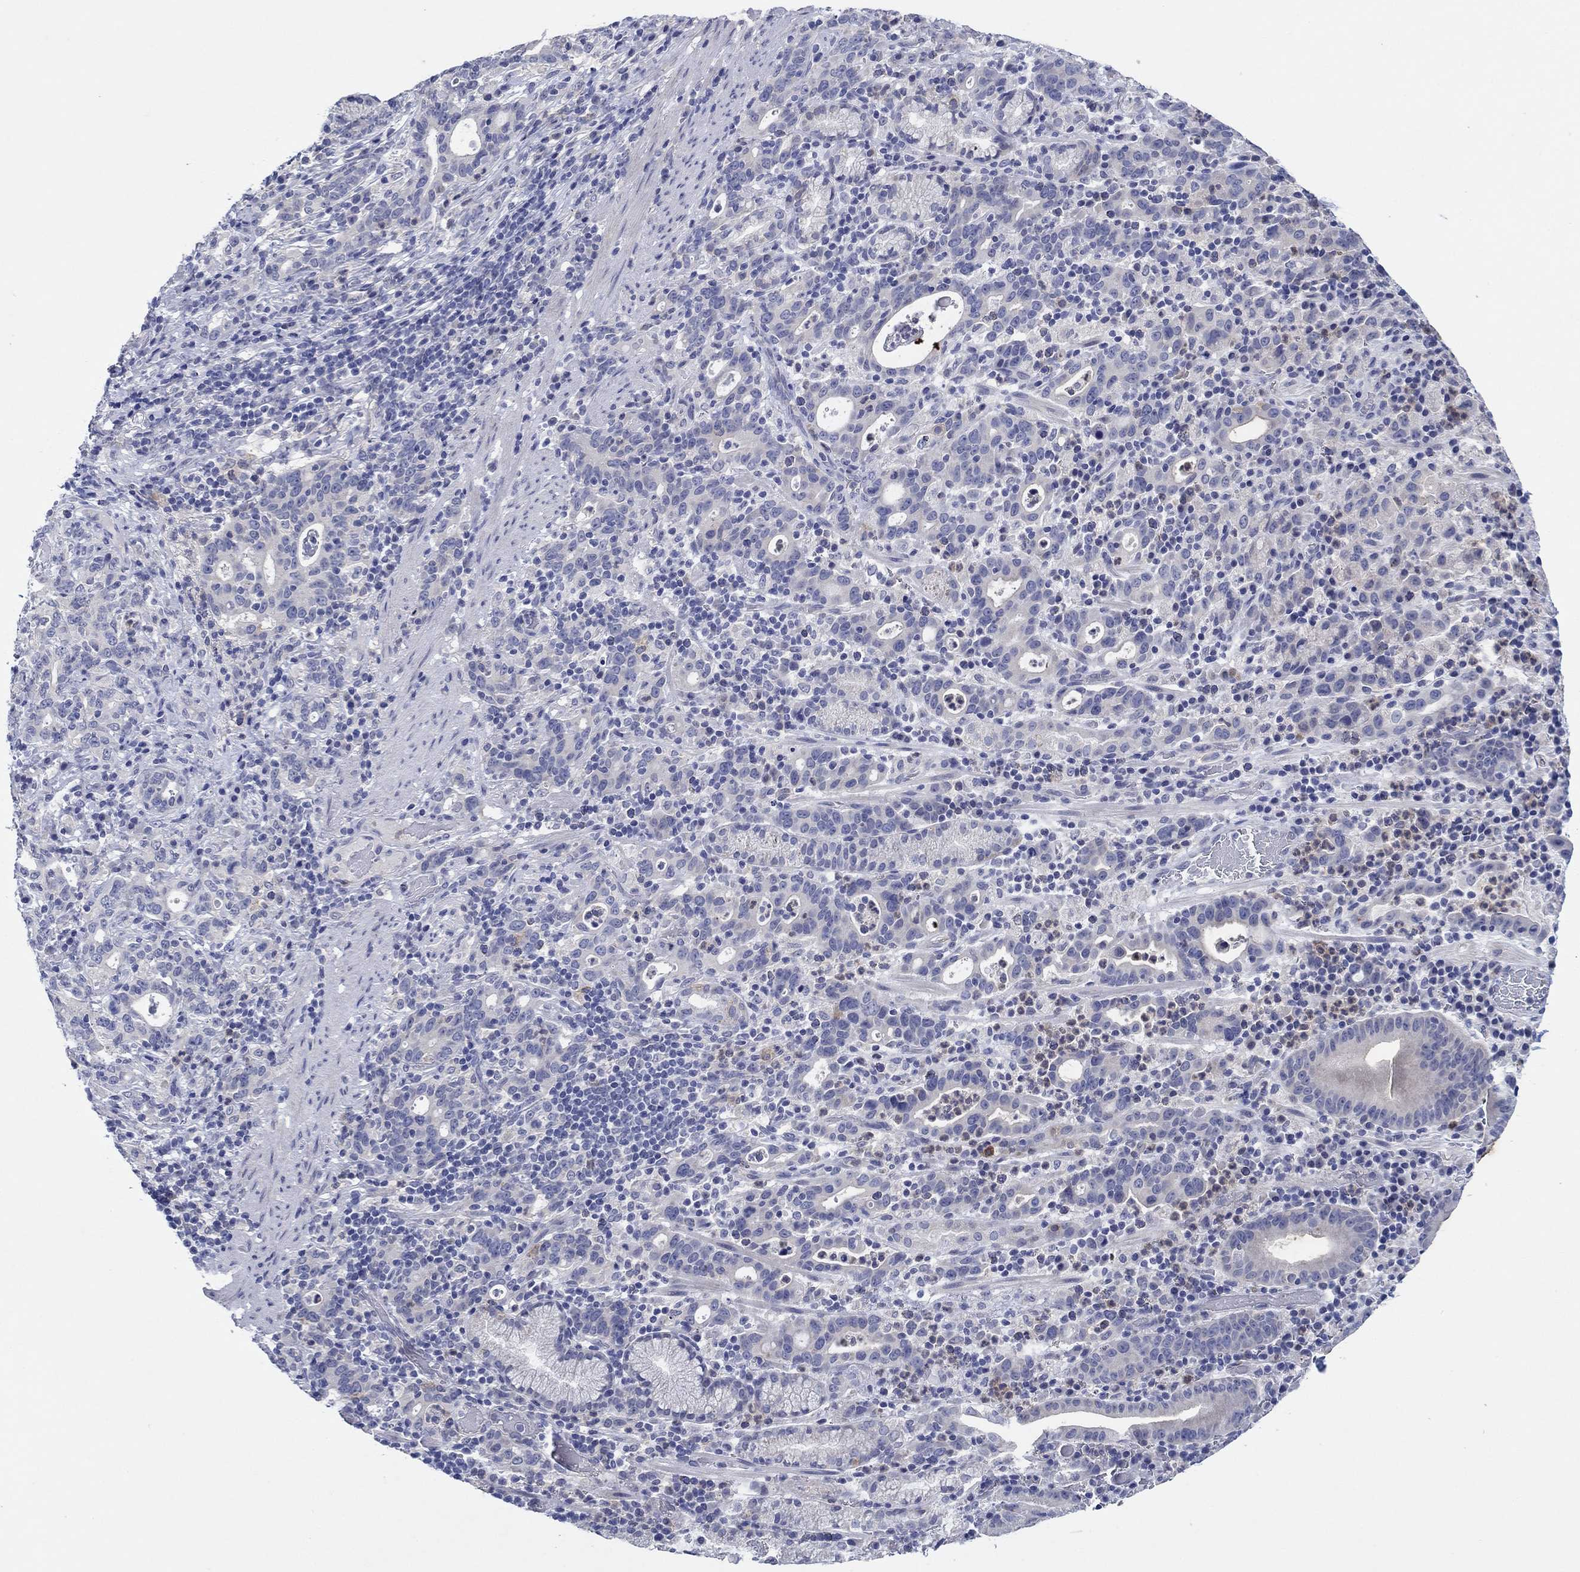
{"staining": {"intensity": "negative", "quantity": "none", "location": "none"}, "tissue": "stomach cancer", "cell_type": "Tumor cells", "image_type": "cancer", "snomed": [{"axis": "morphology", "description": "Adenocarcinoma, NOS"}, {"axis": "topography", "description": "Stomach"}], "caption": "Immunohistochemistry (IHC) of human stomach cancer reveals no positivity in tumor cells.", "gene": "HDC", "patient": {"sex": "male", "age": 79}}